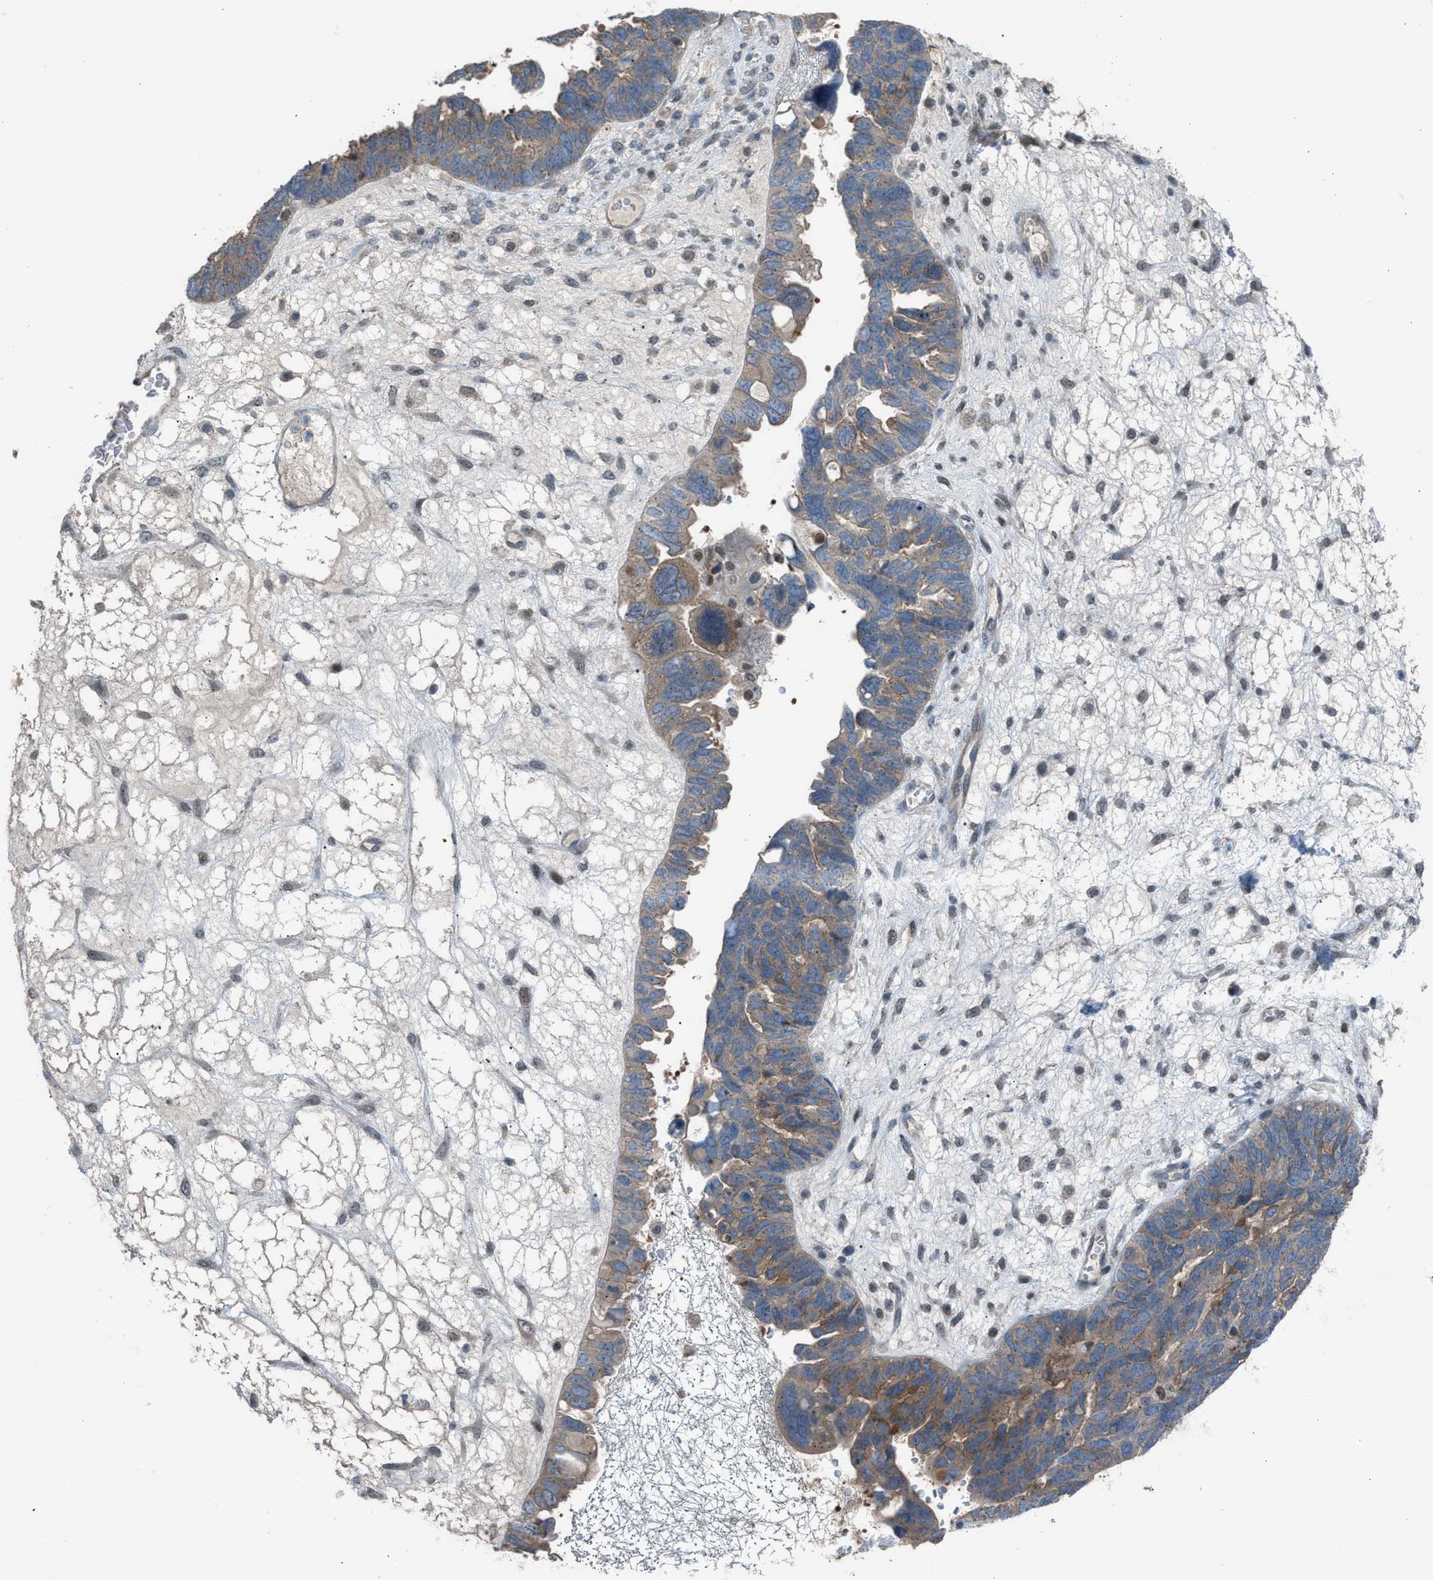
{"staining": {"intensity": "moderate", "quantity": ">75%", "location": "cytoplasmic/membranous"}, "tissue": "ovarian cancer", "cell_type": "Tumor cells", "image_type": "cancer", "snomed": [{"axis": "morphology", "description": "Cystadenocarcinoma, serous, NOS"}, {"axis": "topography", "description": "Ovary"}], "caption": "DAB (3,3'-diaminobenzidine) immunohistochemical staining of ovarian serous cystadenocarcinoma shows moderate cytoplasmic/membranous protein positivity in about >75% of tumor cells.", "gene": "CRTC1", "patient": {"sex": "female", "age": 79}}